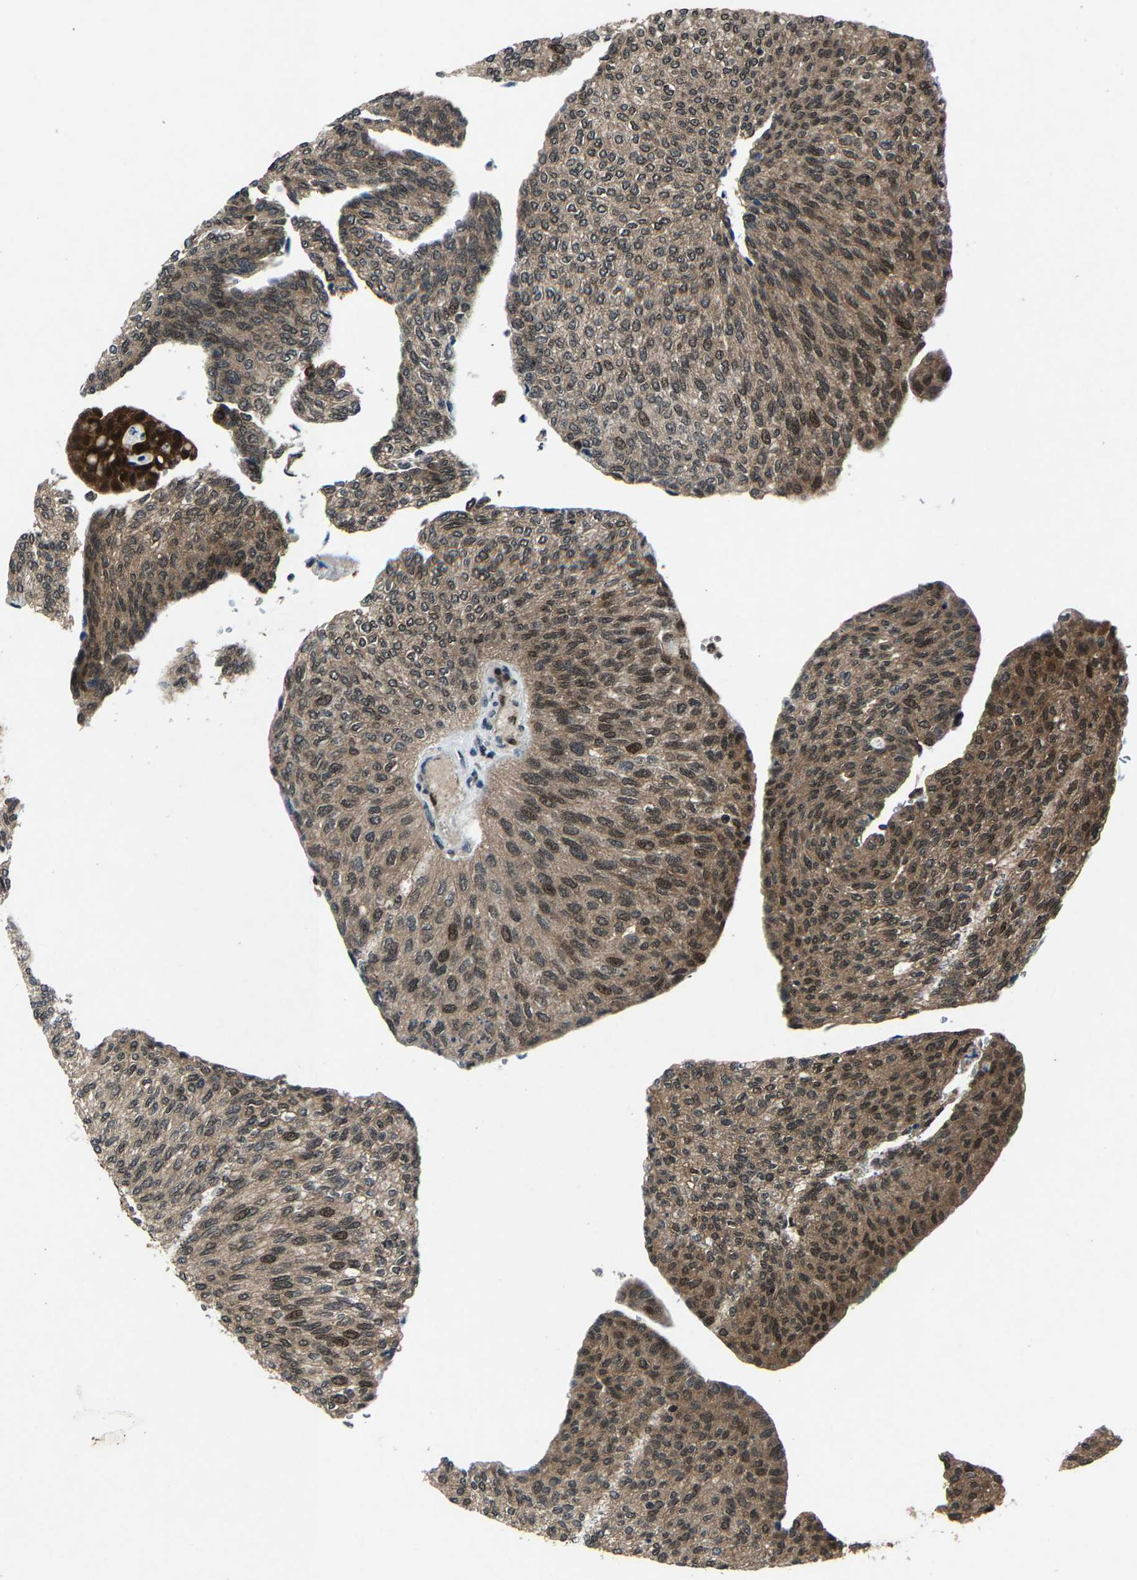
{"staining": {"intensity": "moderate", "quantity": ">75%", "location": "cytoplasmic/membranous,nuclear"}, "tissue": "urothelial cancer", "cell_type": "Tumor cells", "image_type": "cancer", "snomed": [{"axis": "morphology", "description": "Urothelial carcinoma, Low grade"}, {"axis": "topography", "description": "Urinary bladder"}], "caption": "Urothelial cancer stained for a protein (brown) reveals moderate cytoplasmic/membranous and nuclear positive expression in approximately >75% of tumor cells.", "gene": "ATXN3", "patient": {"sex": "female", "age": 79}}